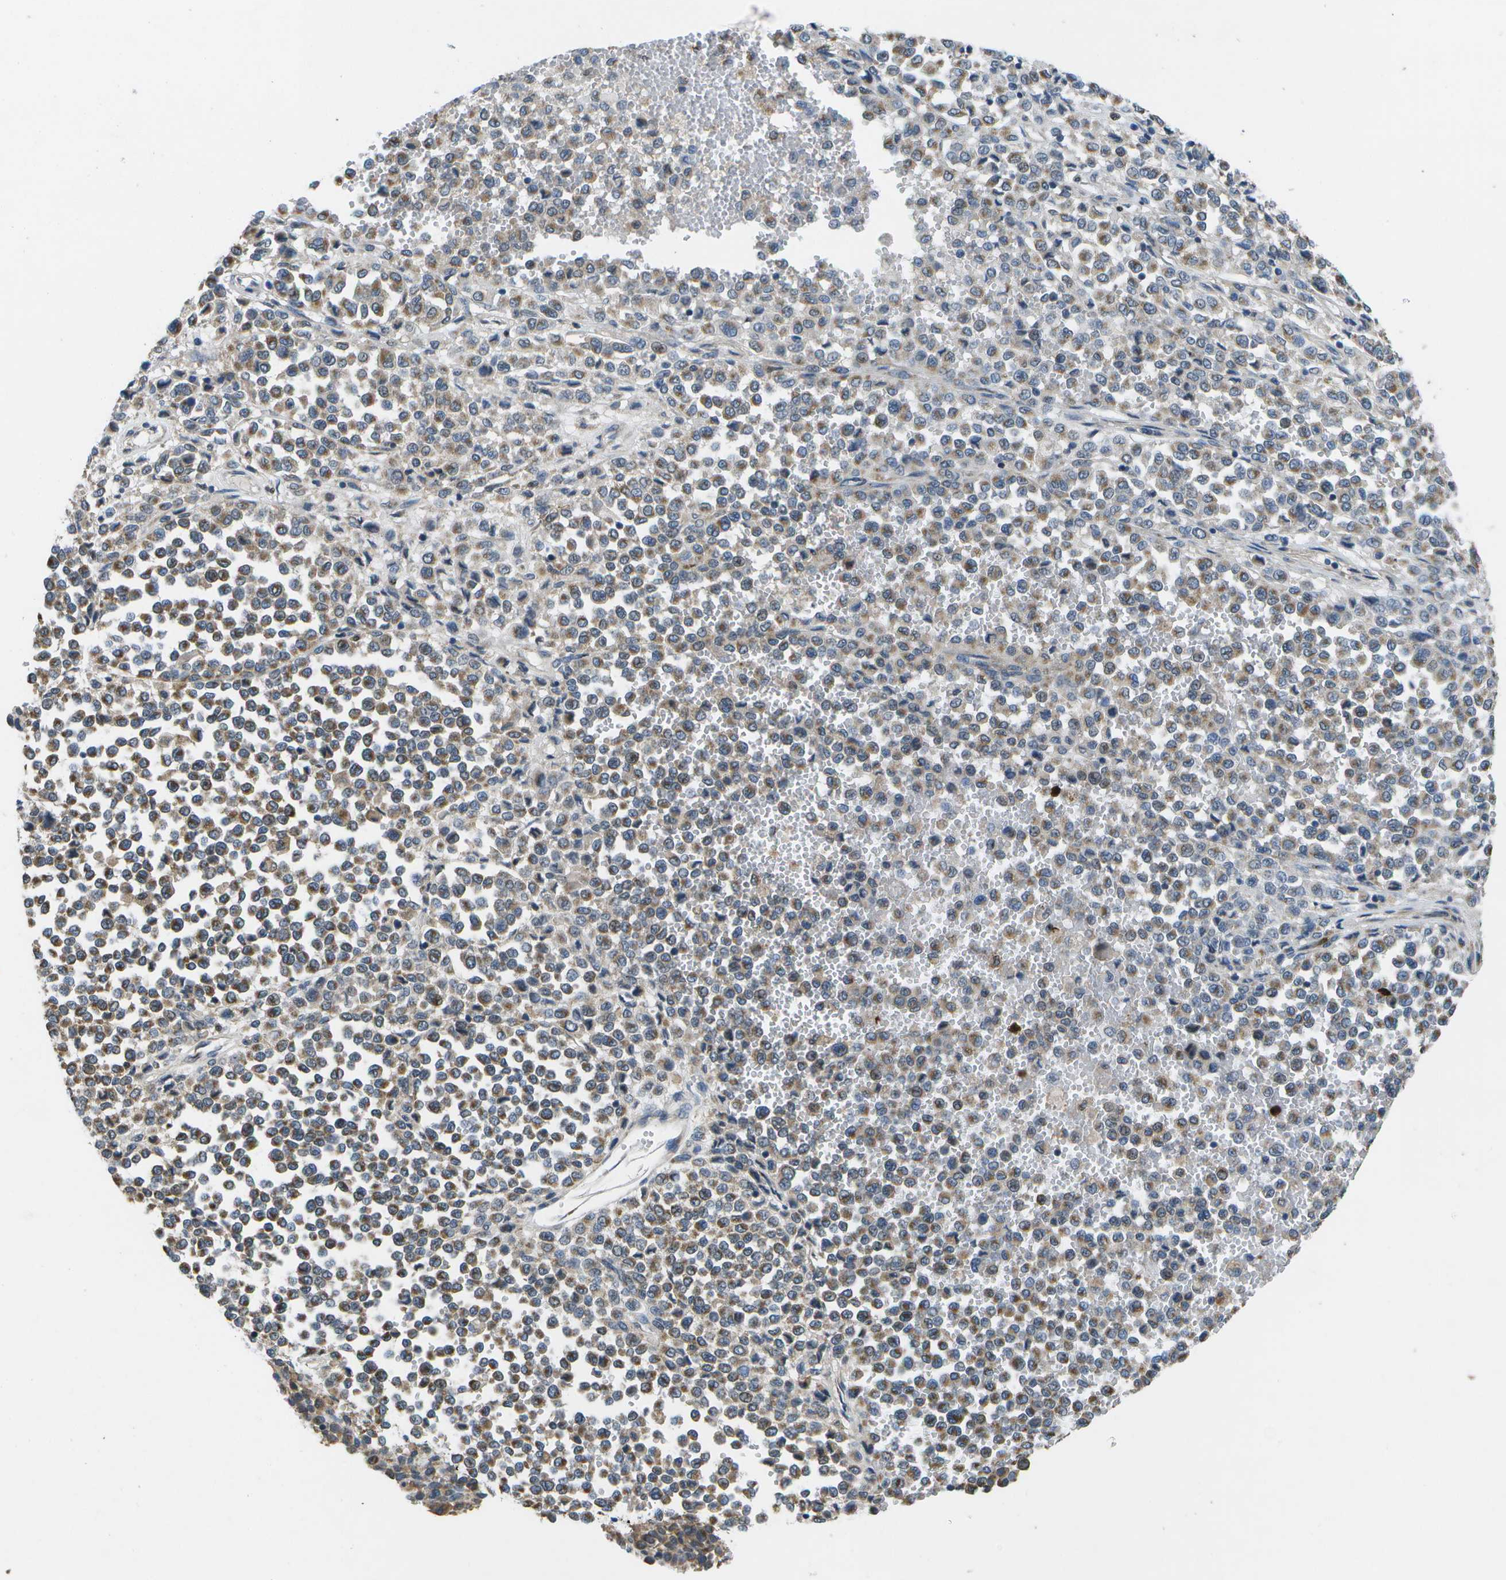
{"staining": {"intensity": "moderate", "quantity": ">75%", "location": "cytoplasmic/membranous"}, "tissue": "melanoma", "cell_type": "Tumor cells", "image_type": "cancer", "snomed": [{"axis": "morphology", "description": "Malignant melanoma, Metastatic site"}, {"axis": "topography", "description": "Pancreas"}], "caption": "Brown immunohistochemical staining in melanoma reveals moderate cytoplasmic/membranous expression in about >75% of tumor cells.", "gene": "GALNT15", "patient": {"sex": "female", "age": 30}}